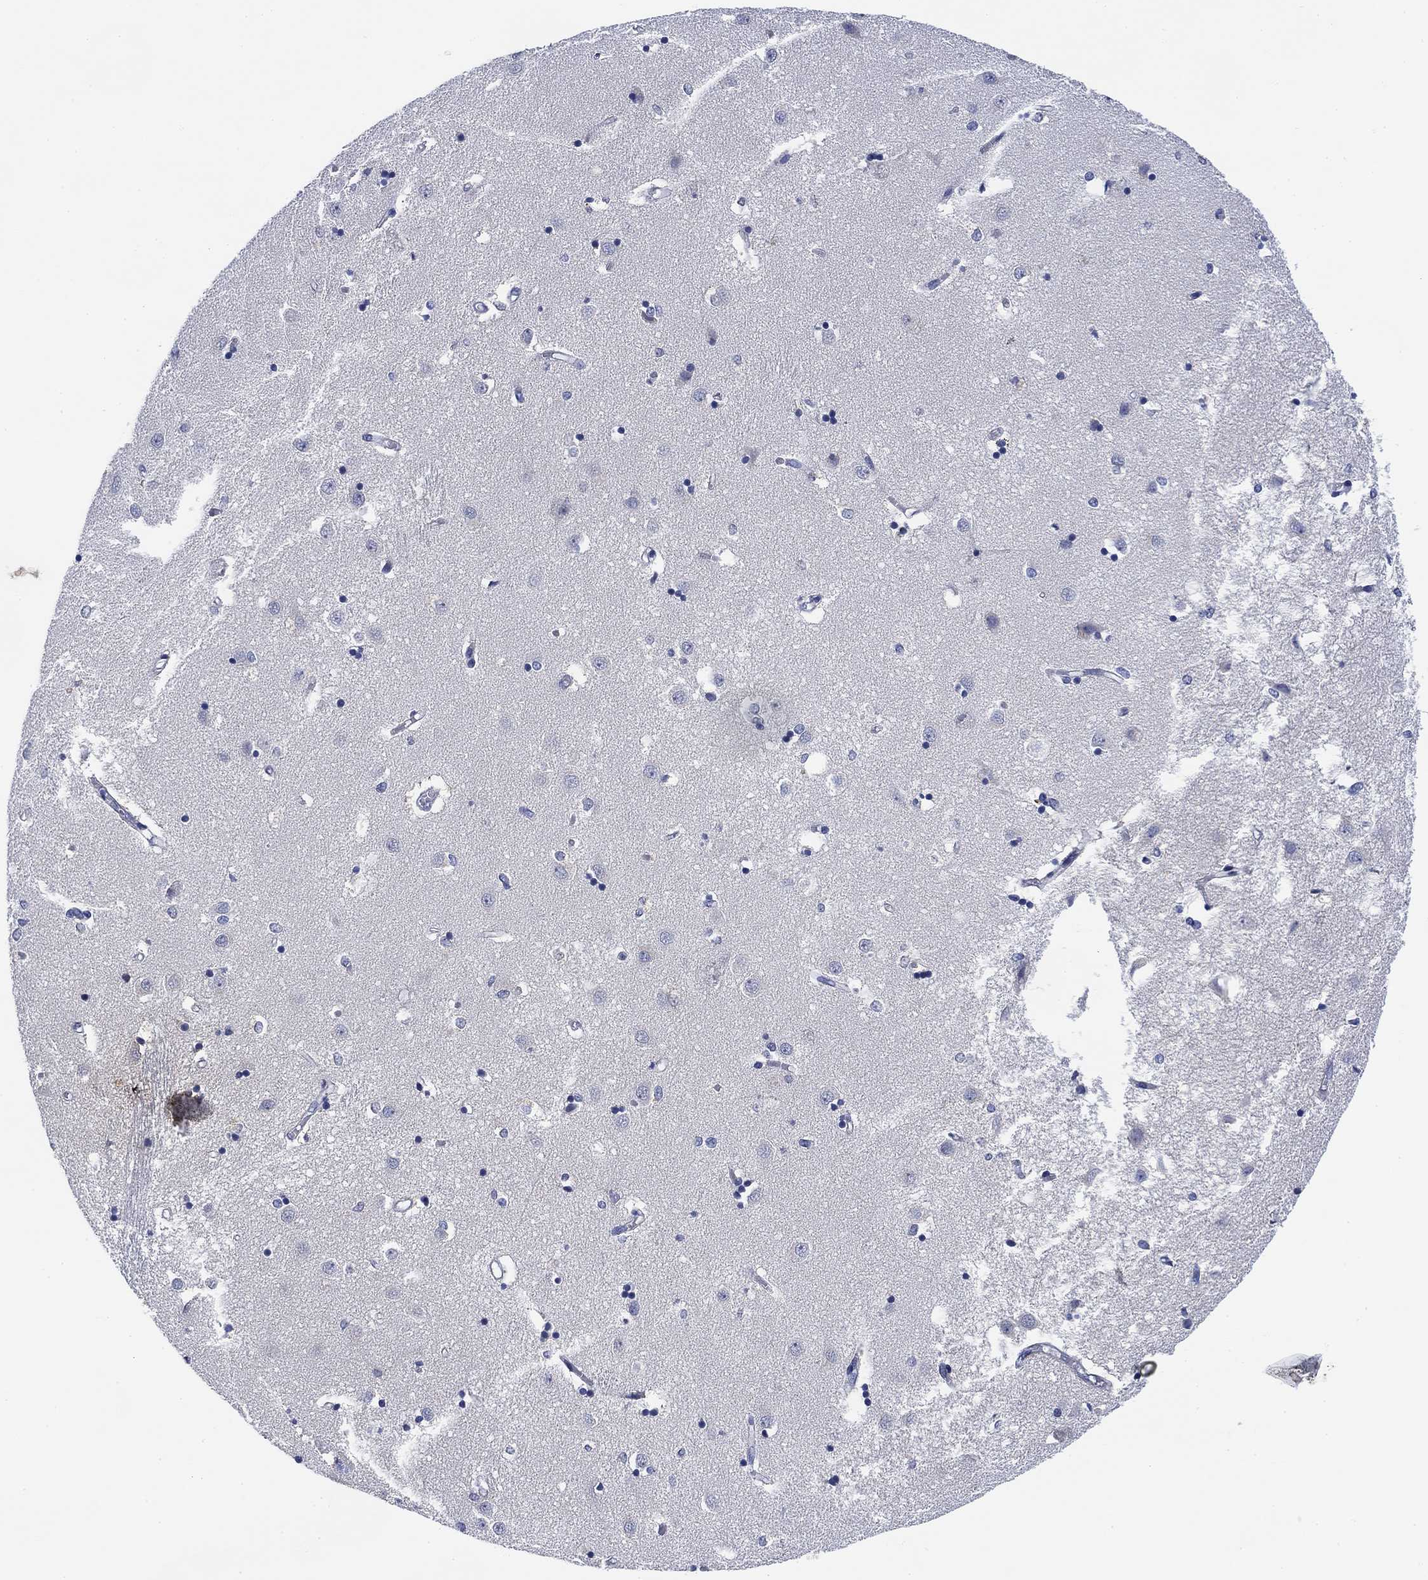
{"staining": {"intensity": "negative", "quantity": "none", "location": "none"}, "tissue": "caudate", "cell_type": "Glial cells", "image_type": "normal", "snomed": [{"axis": "morphology", "description": "Normal tissue, NOS"}, {"axis": "topography", "description": "Lateral ventricle wall"}], "caption": "IHC micrograph of unremarkable caudate: caudate stained with DAB demonstrates no significant protein expression in glial cells.", "gene": "DAZL", "patient": {"sex": "male", "age": 54}}